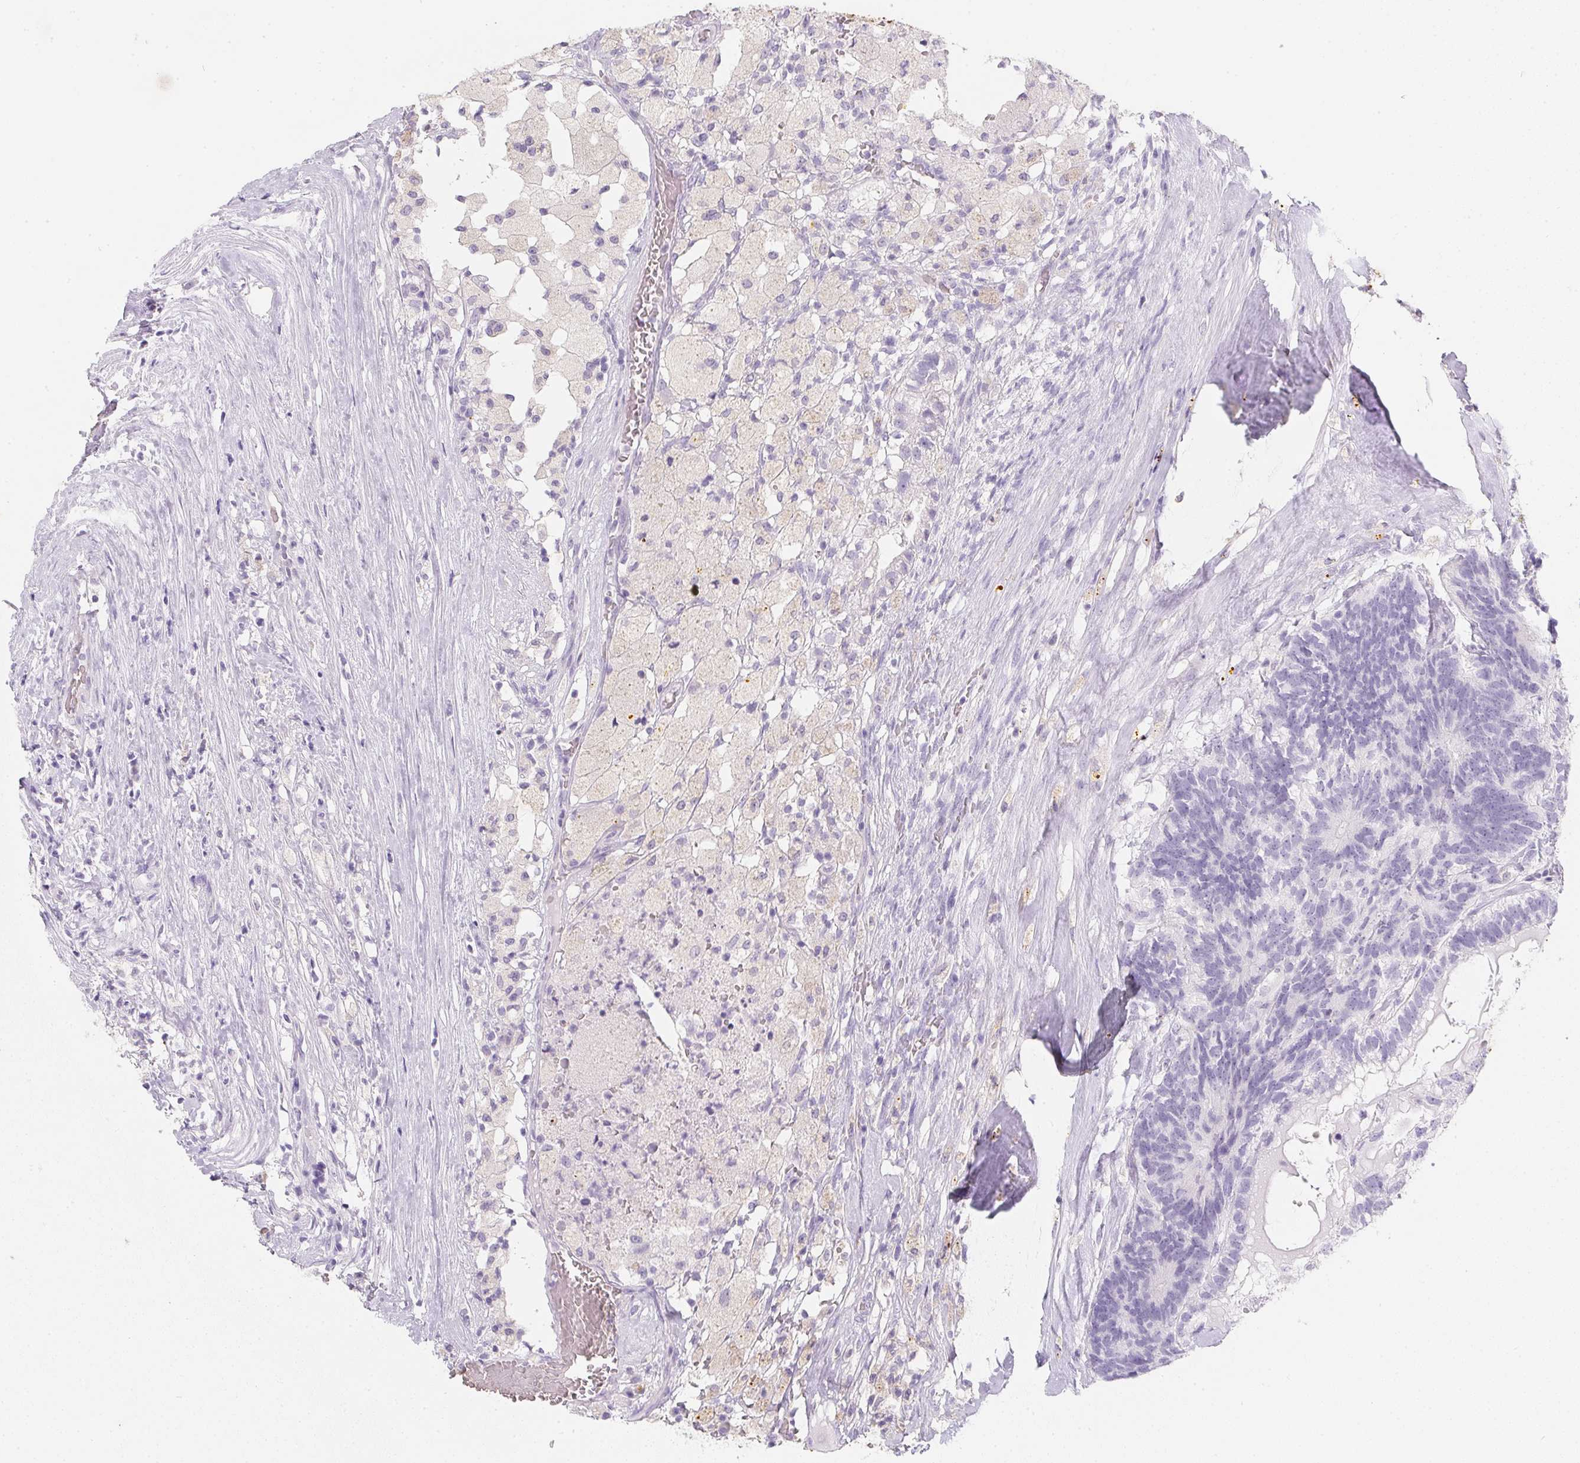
{"staining": {"intensity": "negative", "quantity": "none", "location": "none"}, "tissue": "testis cancer", "cell_type": "Tumor cells", "image_type": "cancer", "snomed": [{"axis": "morphology", "description": "Seminoma, NOS"}, {"axis": "morphology", "description": "Carcinoma, Embryonal, NOS"}, {"axis": "topography", "description": "Testis"}], "caption": "This is a photomicrograph of IHC staining of embryonal carcinoma (testis), which shows no staining in tumor cells.", "gene": "DCD", "patient": {"sex": "male", "age": 41}}